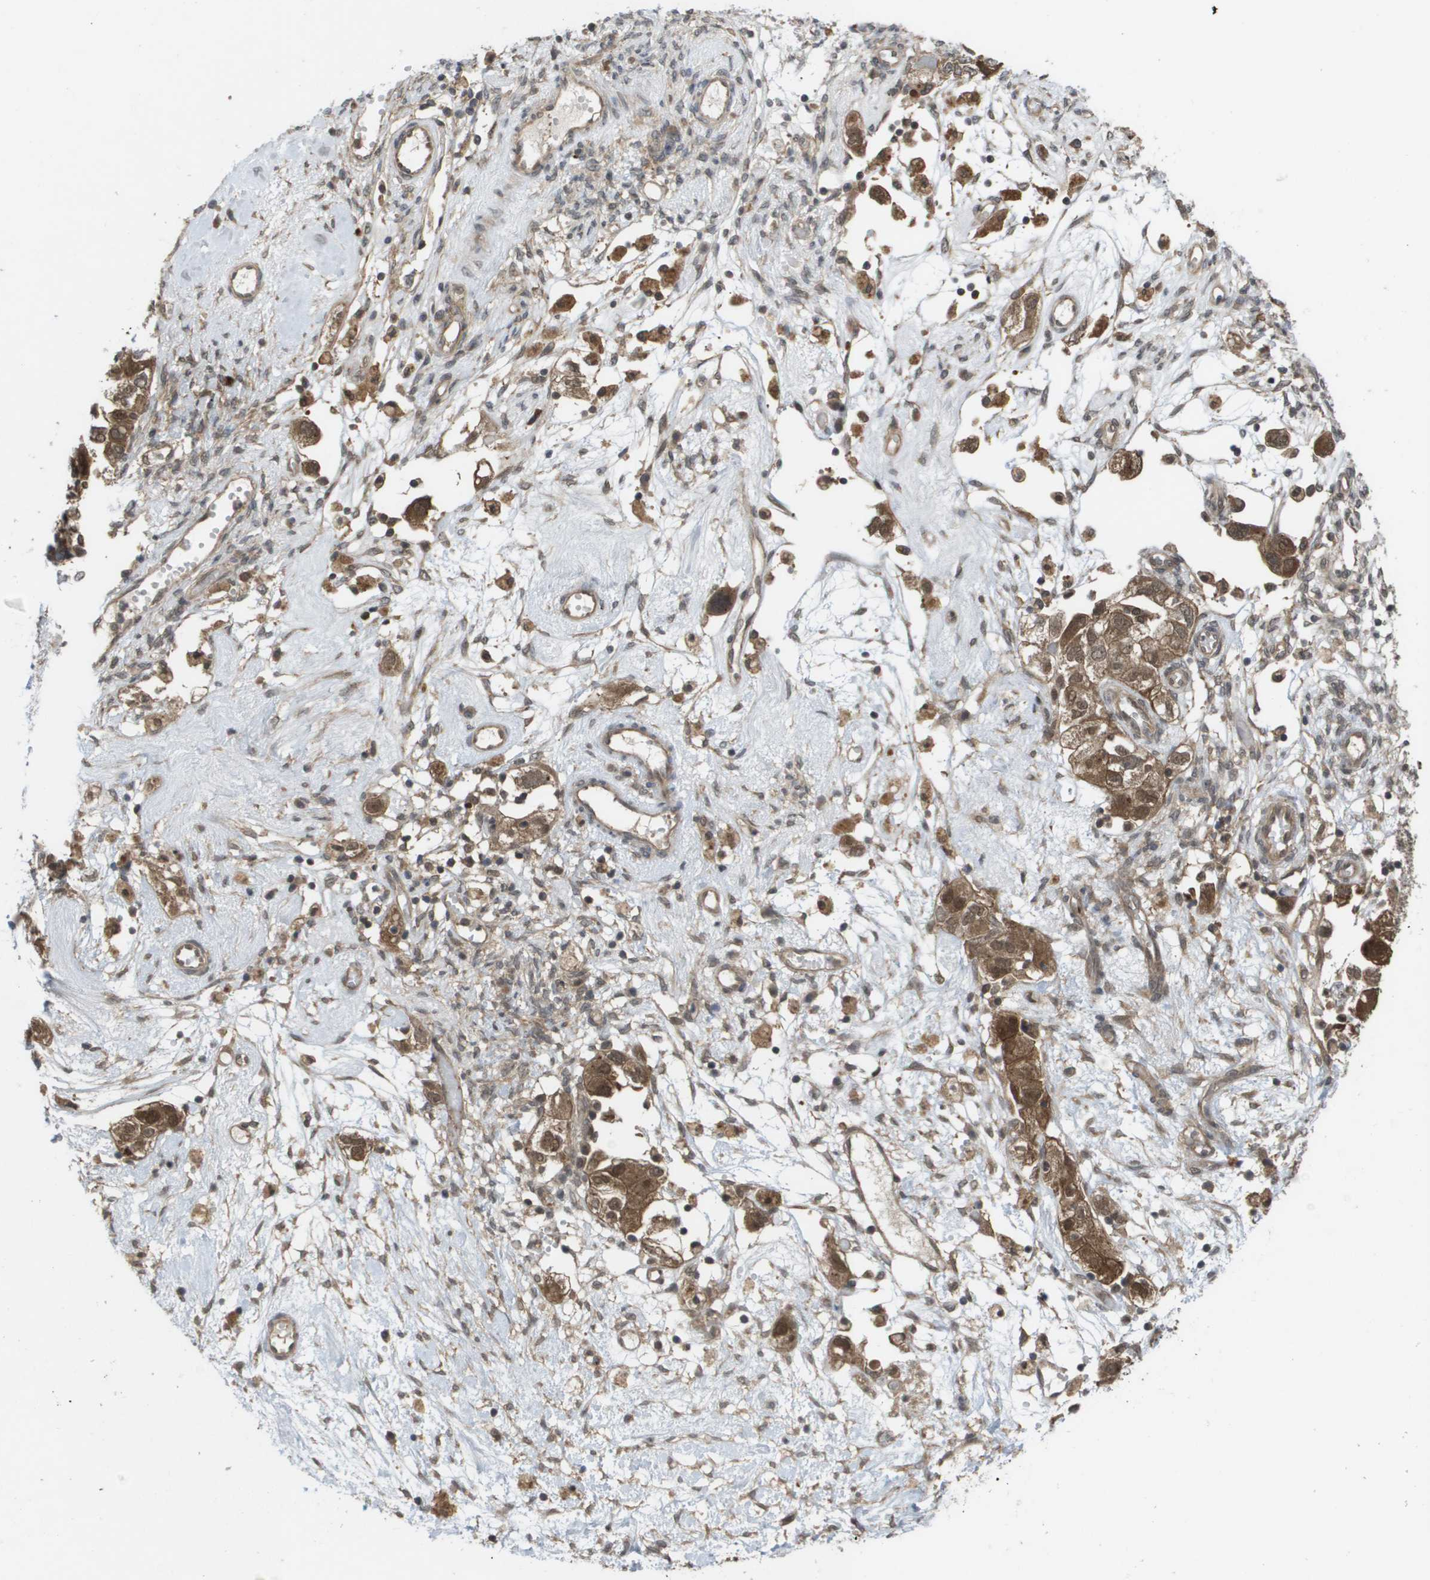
{"staining": {"intensity": "moderate", "quantity": ">75%", "location": "cytoplasmic/membranous,nuclear"}, "tissue": "ovarian cancer", "cell_type": "Tumor cells", "image_type": "cancer", "snomed": [{"axis": "morphology", "description": "Carcinoma, NOS"}, {"axis": "morphology", "description": "Cystadenocarcinoma, serous, NOS"}, {"axis": "topography", "description": "Ovary"}], "caption": "Immunohistochemistry of human ovarian cancer (serous cystadenocarcinoma) demonstrates medium levels of moderate cytoplasmic/membranous and nuclear positivity in about >75% of tumor cells.", "gene": "CTPS2", "patient": {"sex": "female", "age": 69}}